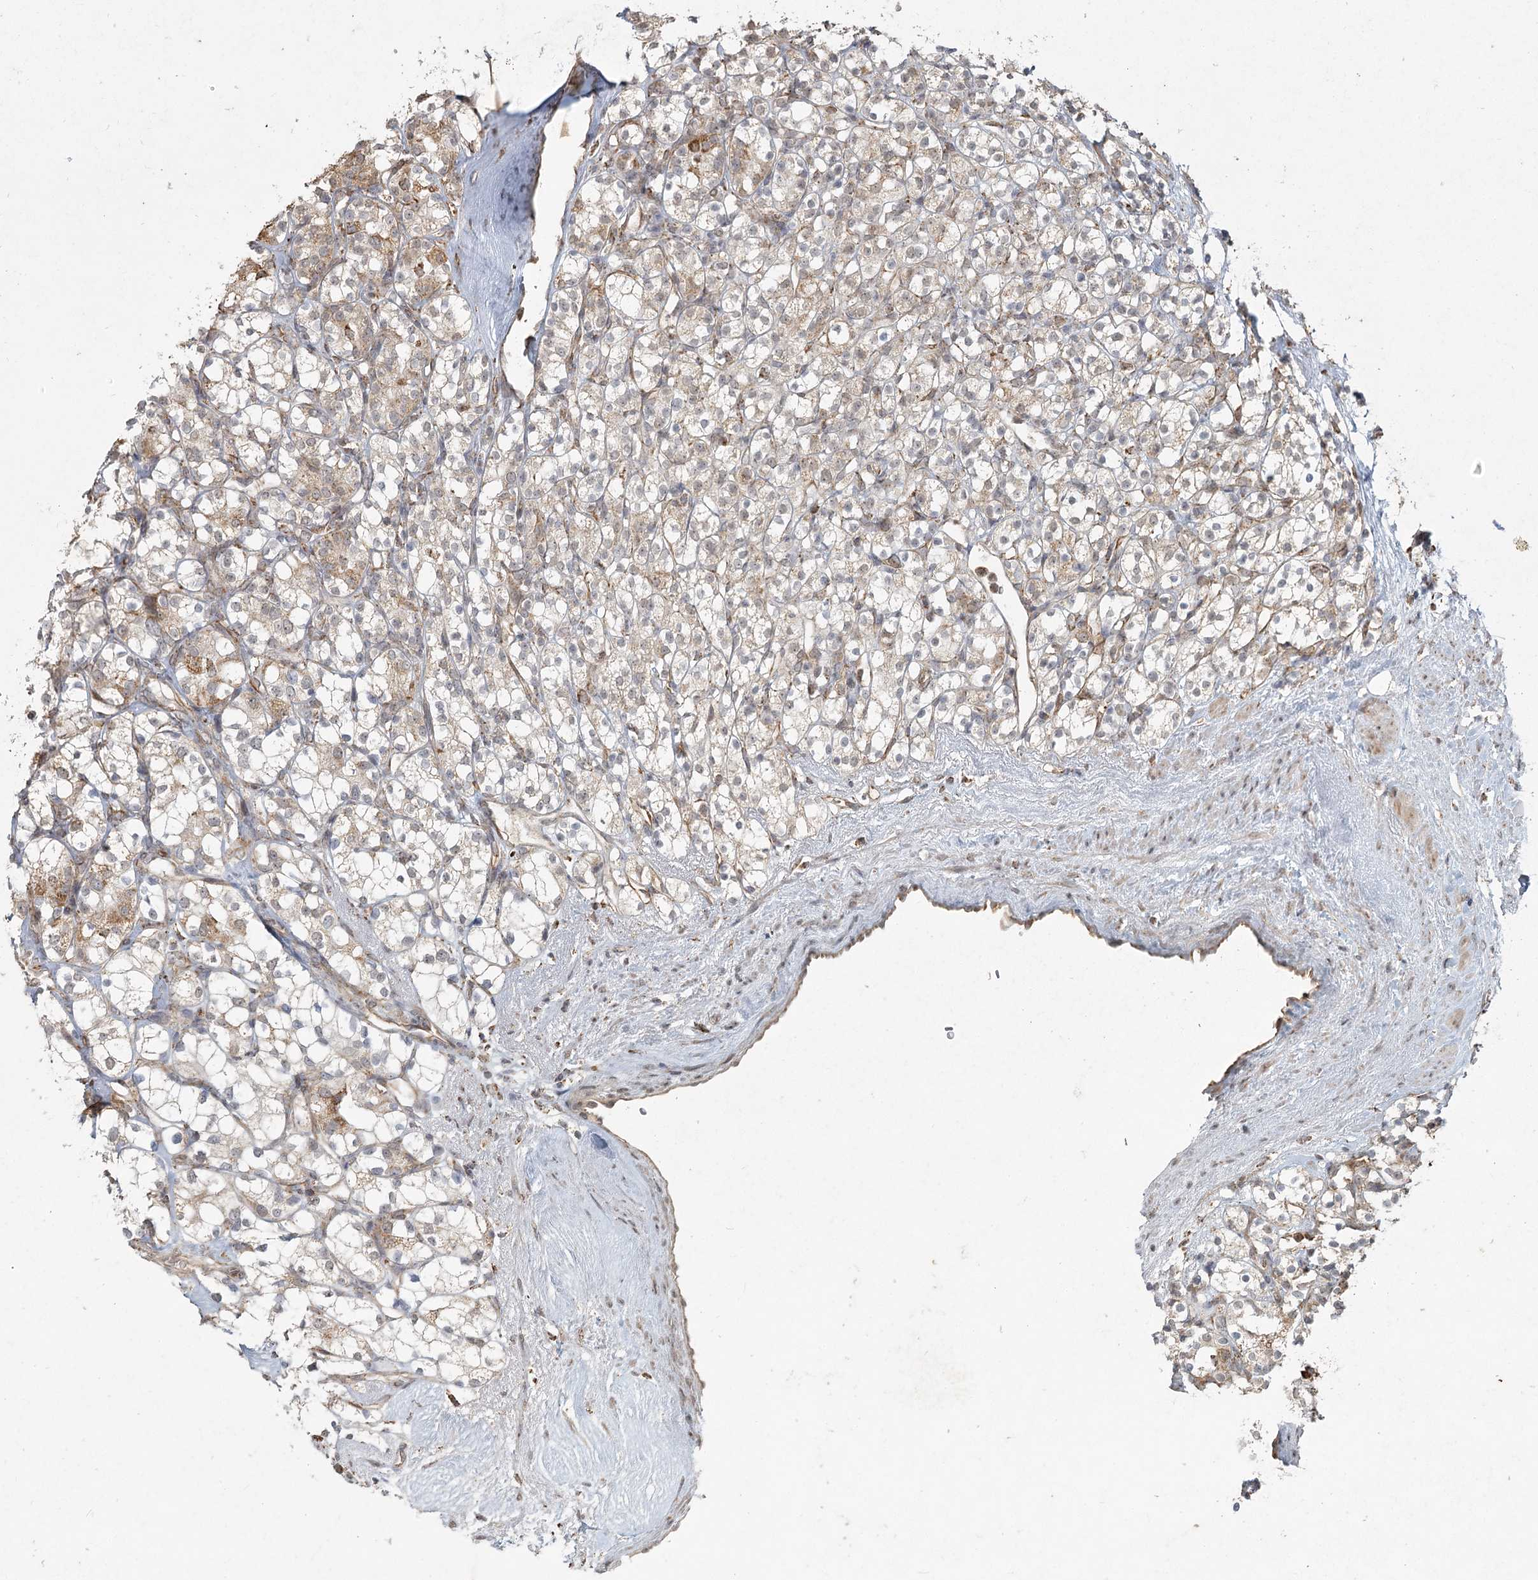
{"staining": {"intensity": "weak", "quantity": "25%-75%", "location": "cytoplasmic/membranous"}, "tissue": "renal cancer", "cell_type": "Tumor cells", "image_type": "cancer", "snomed": [{"axis": "morphology", "description": "Adenocarcinoma, NOS"}, {"axis": "topography", "description": "Kidney"}], "caption": "The micrograph displays staining of renal cancer (adenocarcinoma), revealing weak cytoplasmic/membranous protein positivity (brown color) within tumor cells. The protein of interest is stained brown, and the nuclei are stained in blue (DAB (3,3'-diaminobenzidine) IHC with brightfield microscopy, high magnification).", "gene": "LACTB", "patient": {"sex": "male", "age": 77}}